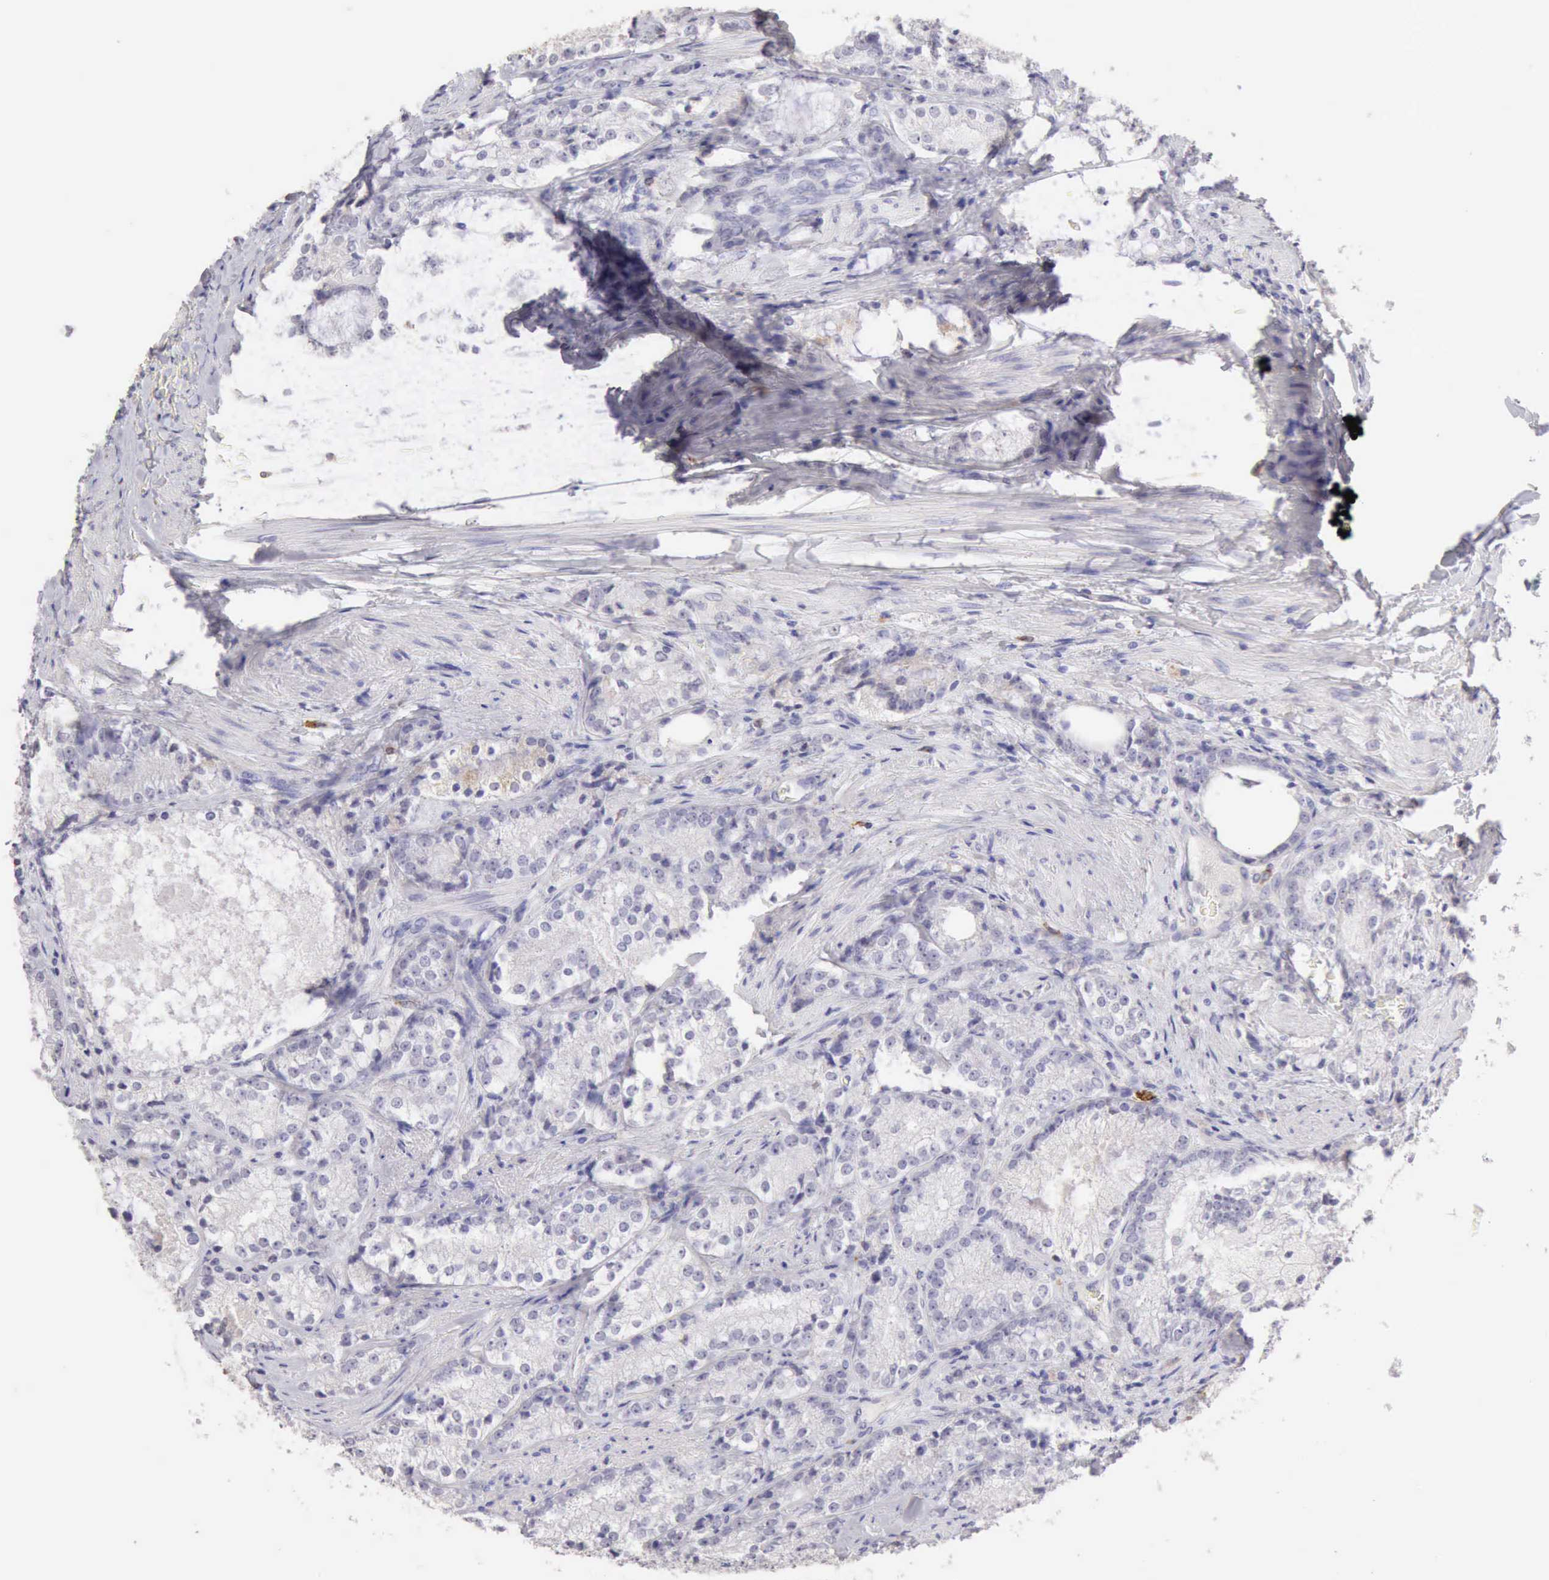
{"staining": {"intensity": "negative", "quantity": "none", "location": "none"}, "tissue": "prostate cancer", "cell_type": "Tumor cells", "image_type": "cancer", "snomed": [{"axis": "morphology", "description": "Adenocarcinoma, High grade"}, {"axis": "topography", "description": "Prostate"}], "caption": "The IHC image has no significant expression in tumor cells of prostate cancer (adenocarcinoma (high-grade)) tissue.", "gene": "RNASE1", "patient": {"sex": "male", "age": 63}}